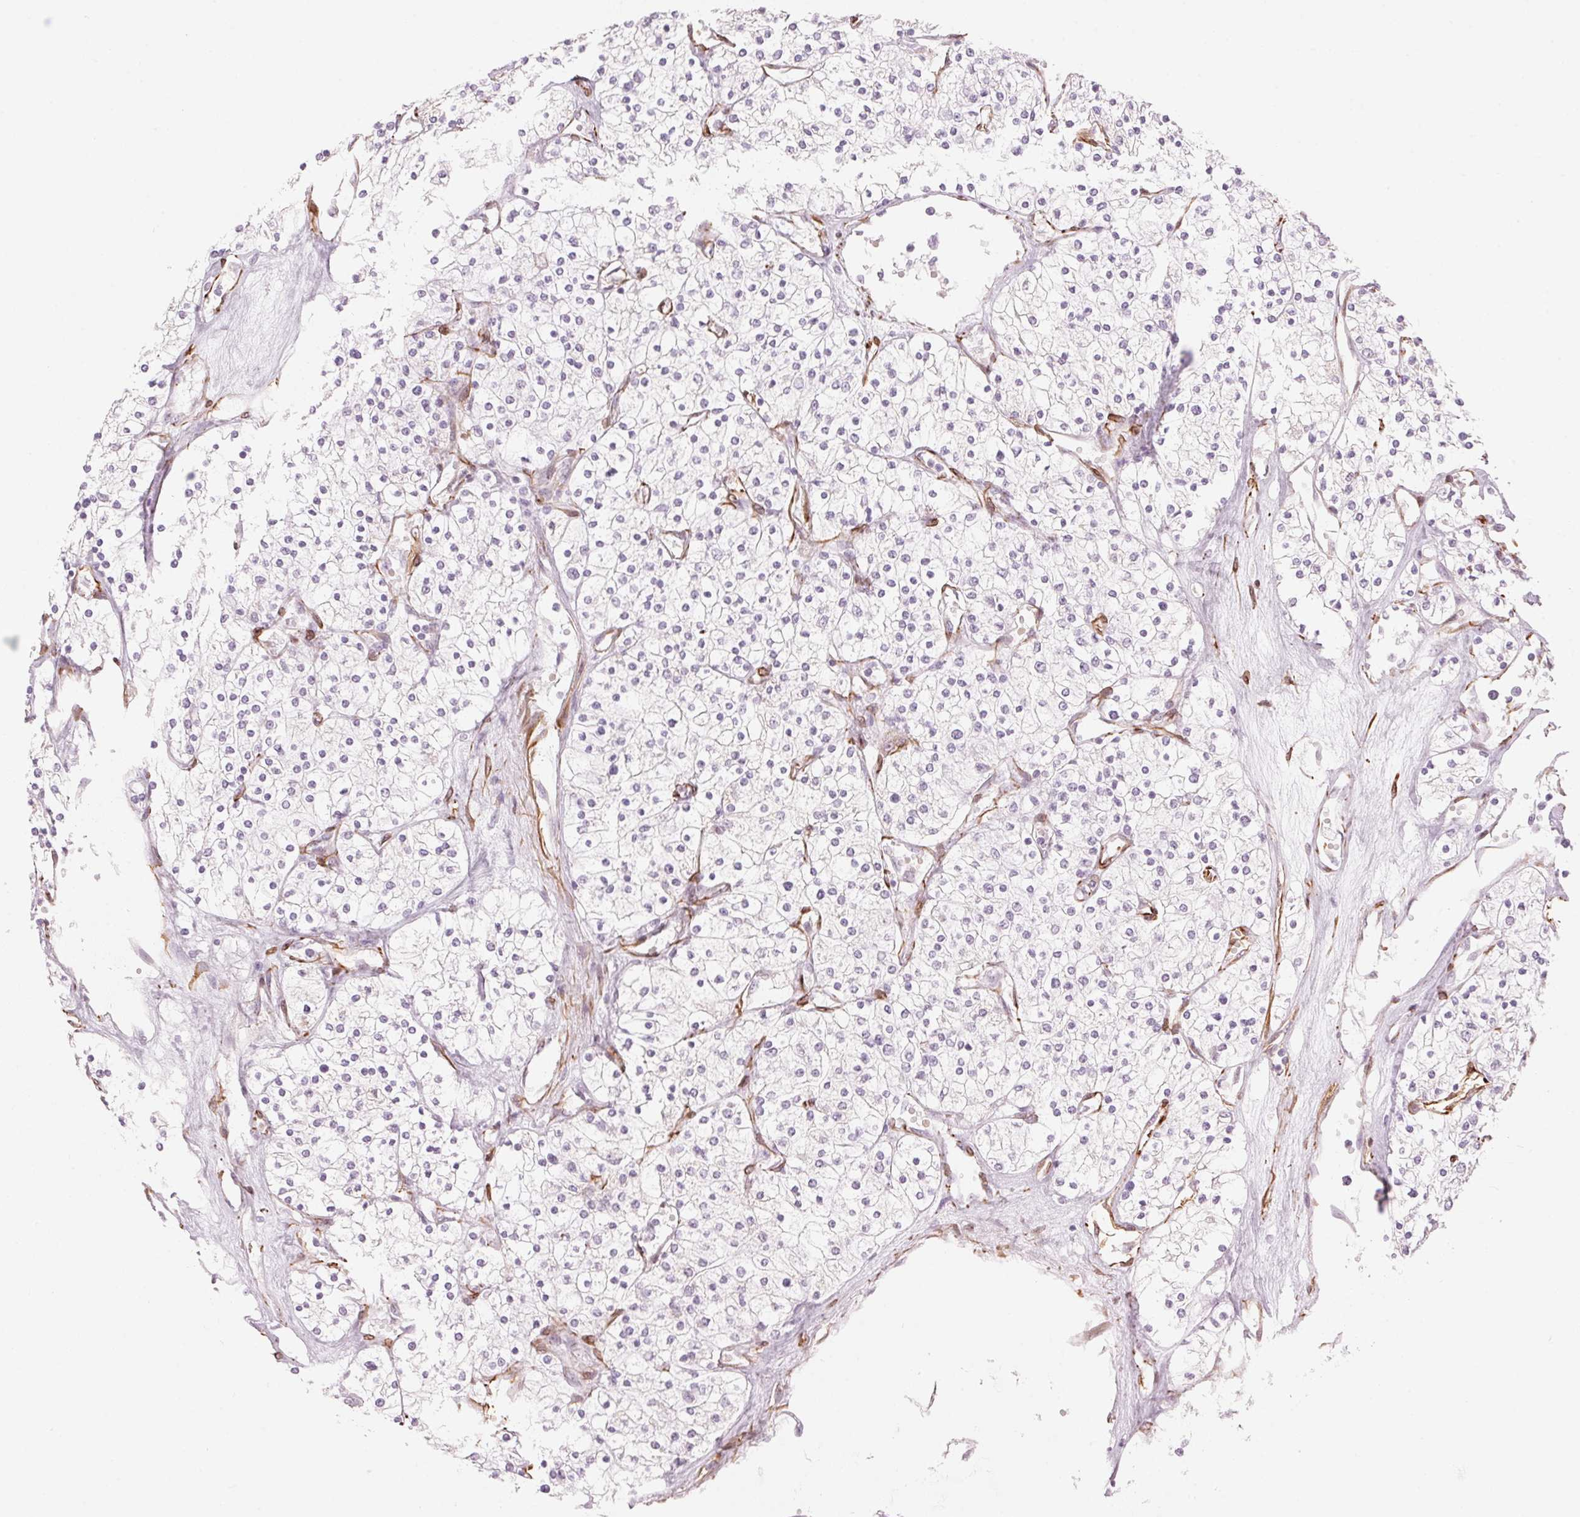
{"staining": {"intensity": "negative", "quantity": "none", "location": "none"}, "tissue": "renal cancer", "cell_type": "Tumor cells", "image_type": "cancer", "snomed": [{"axis": "morphology", "description": "Adenocarcinoma, NOS"}, {"axis": "topography", "description": "Kidney"}], "caption": "Immunohistochemistry photomicrograph of human renal adenocarcinoma stained for a protein (brown), which shows no expression in tumor cells.", "gene": "CLPS", "patient": {"sex": "male", "age": 80}}